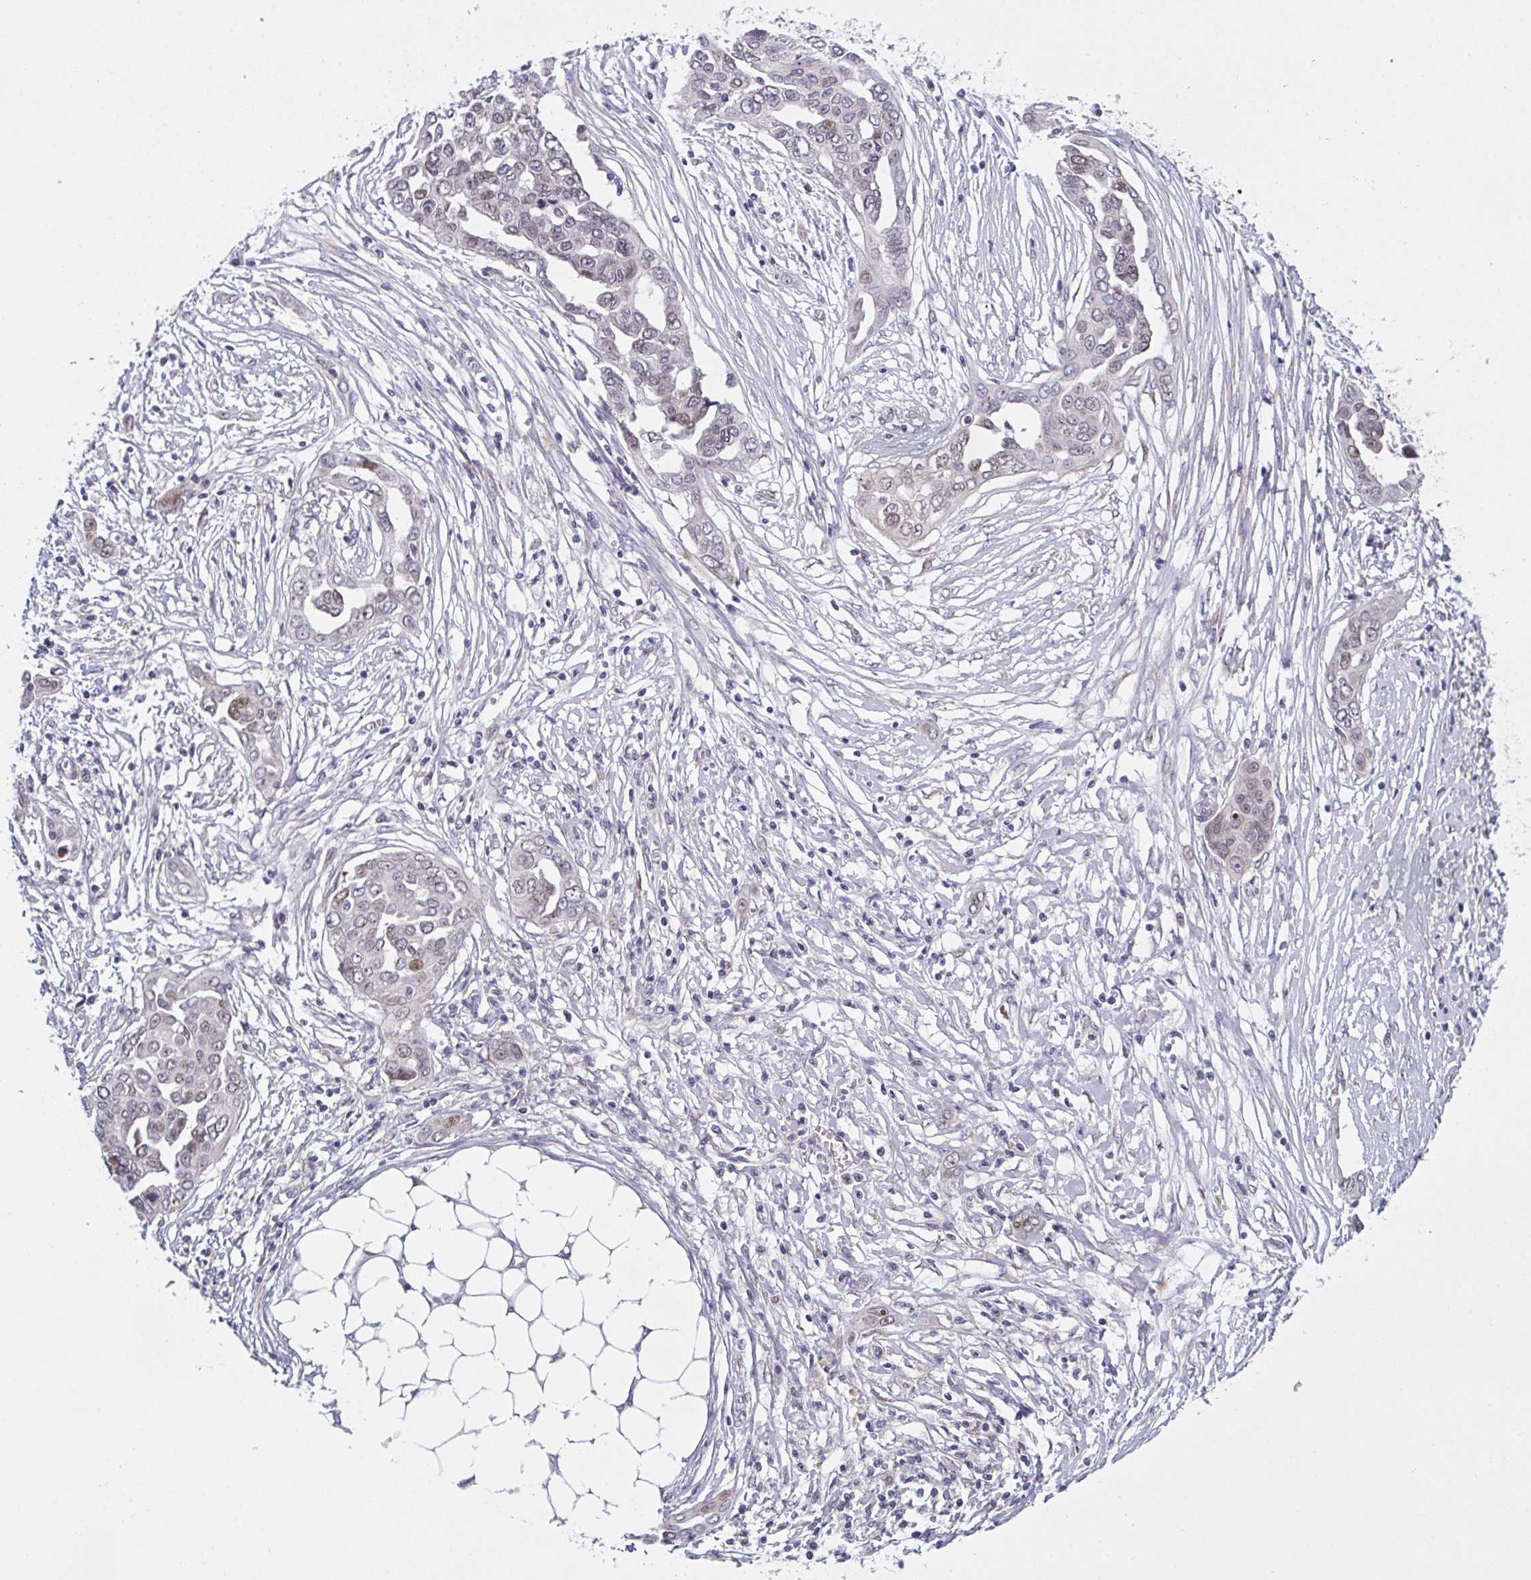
{"staining": {"intensity": "moderate", "quantity": "25%-75%", "location": "nuclear"}, "tissue": "ovarian cancer", "cell_type": "Tumor cells", "image_type": "cancer", "snomed": [{"axis": "morphology", "description": "Cystadenocarcinoma, serous, NOS"}, {"axis": "topography", "description": "Ovary"}], "caption": "Serous cystadenocarcinoma (ovarian) stained with a protein marker shows moderate staining in tumor cells.", "gene": "RBM18", "patient": {"sex": "female", "age": 59}}